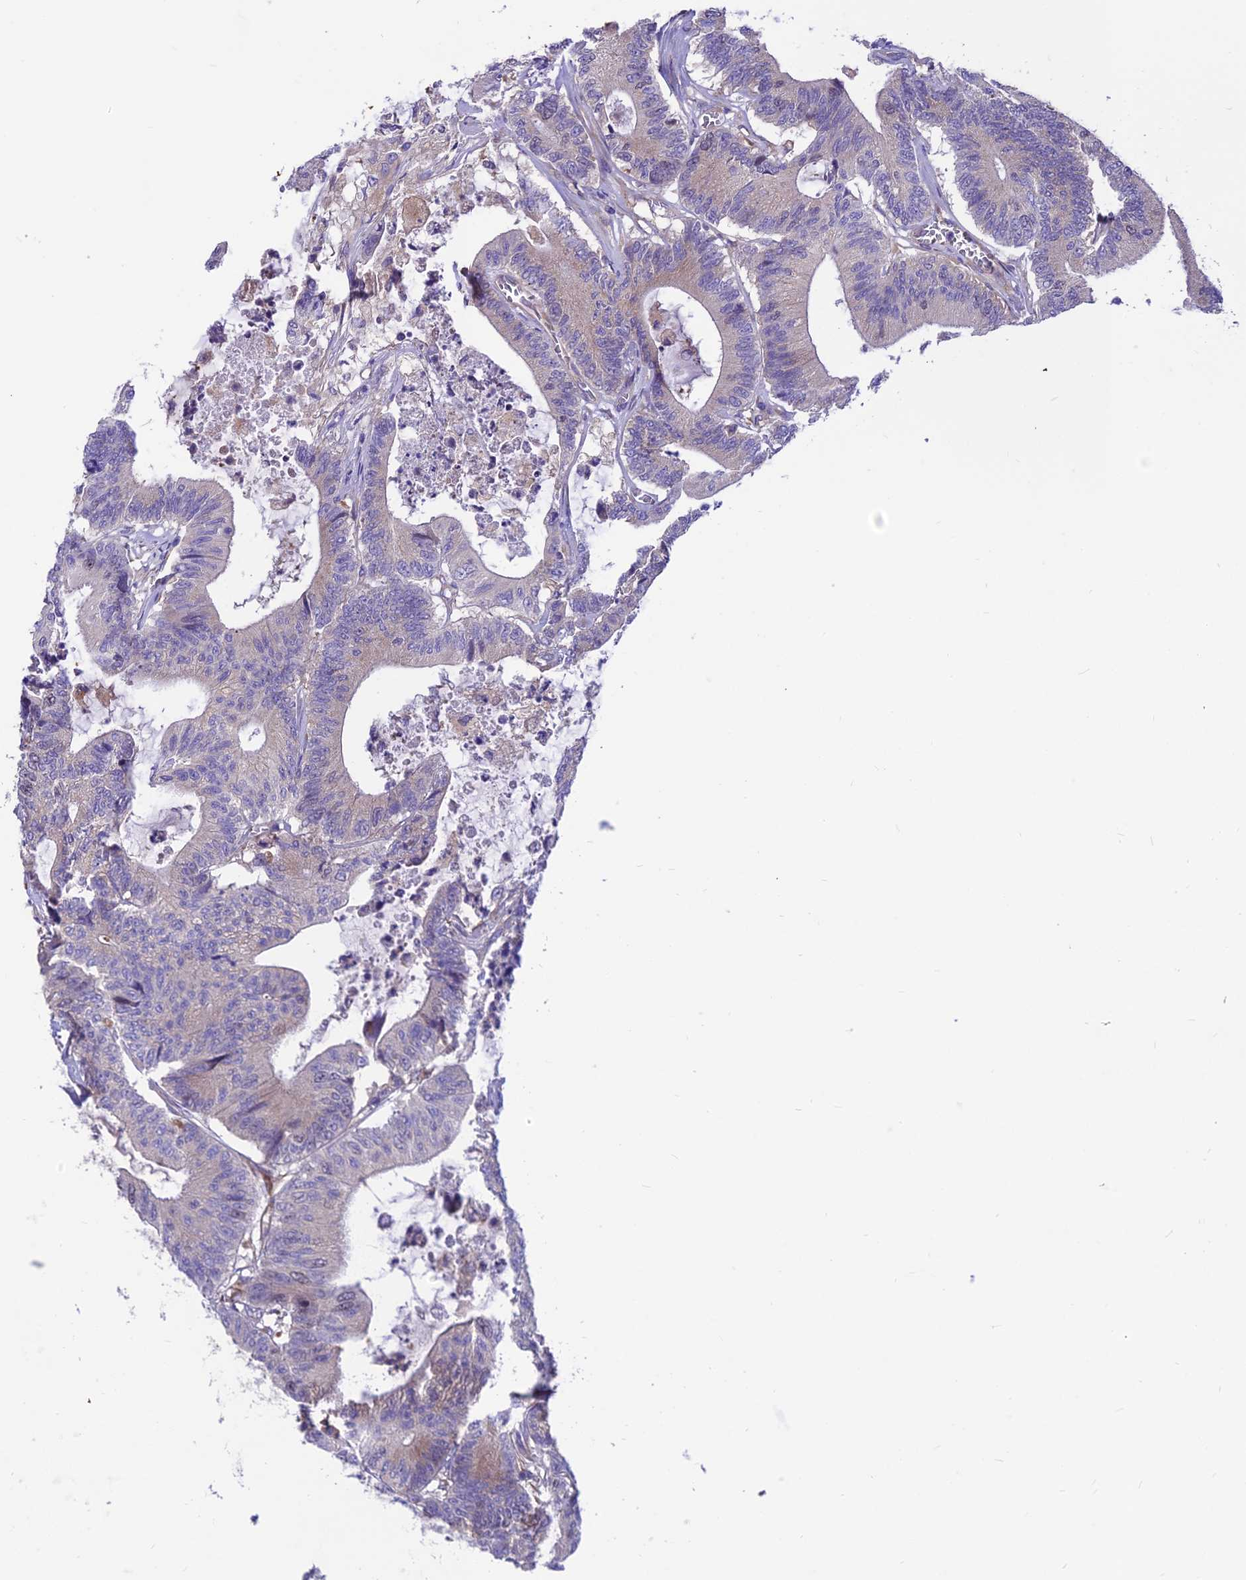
{"staining": {"intensity": "weak", "quantity": "<25%", "location": "cytoplasmic/membranous"}, "tissue": "colorectal cancer", "cell_type": "Tumor cells", "image_type": "cancer", "snomed": [{"axis": "morphology", "description": "Adenocarcinoma, NOS"}, {"axis": "topography", "description": "Colon"}], "caption": "DAB (3,3'-diaminobenzidine) immunohistochemical staining of colorectal cancer exhibits no significant expression in tumor cells.", "gene": "VPS16", "patient": {"sex": "female", "age": 84}}